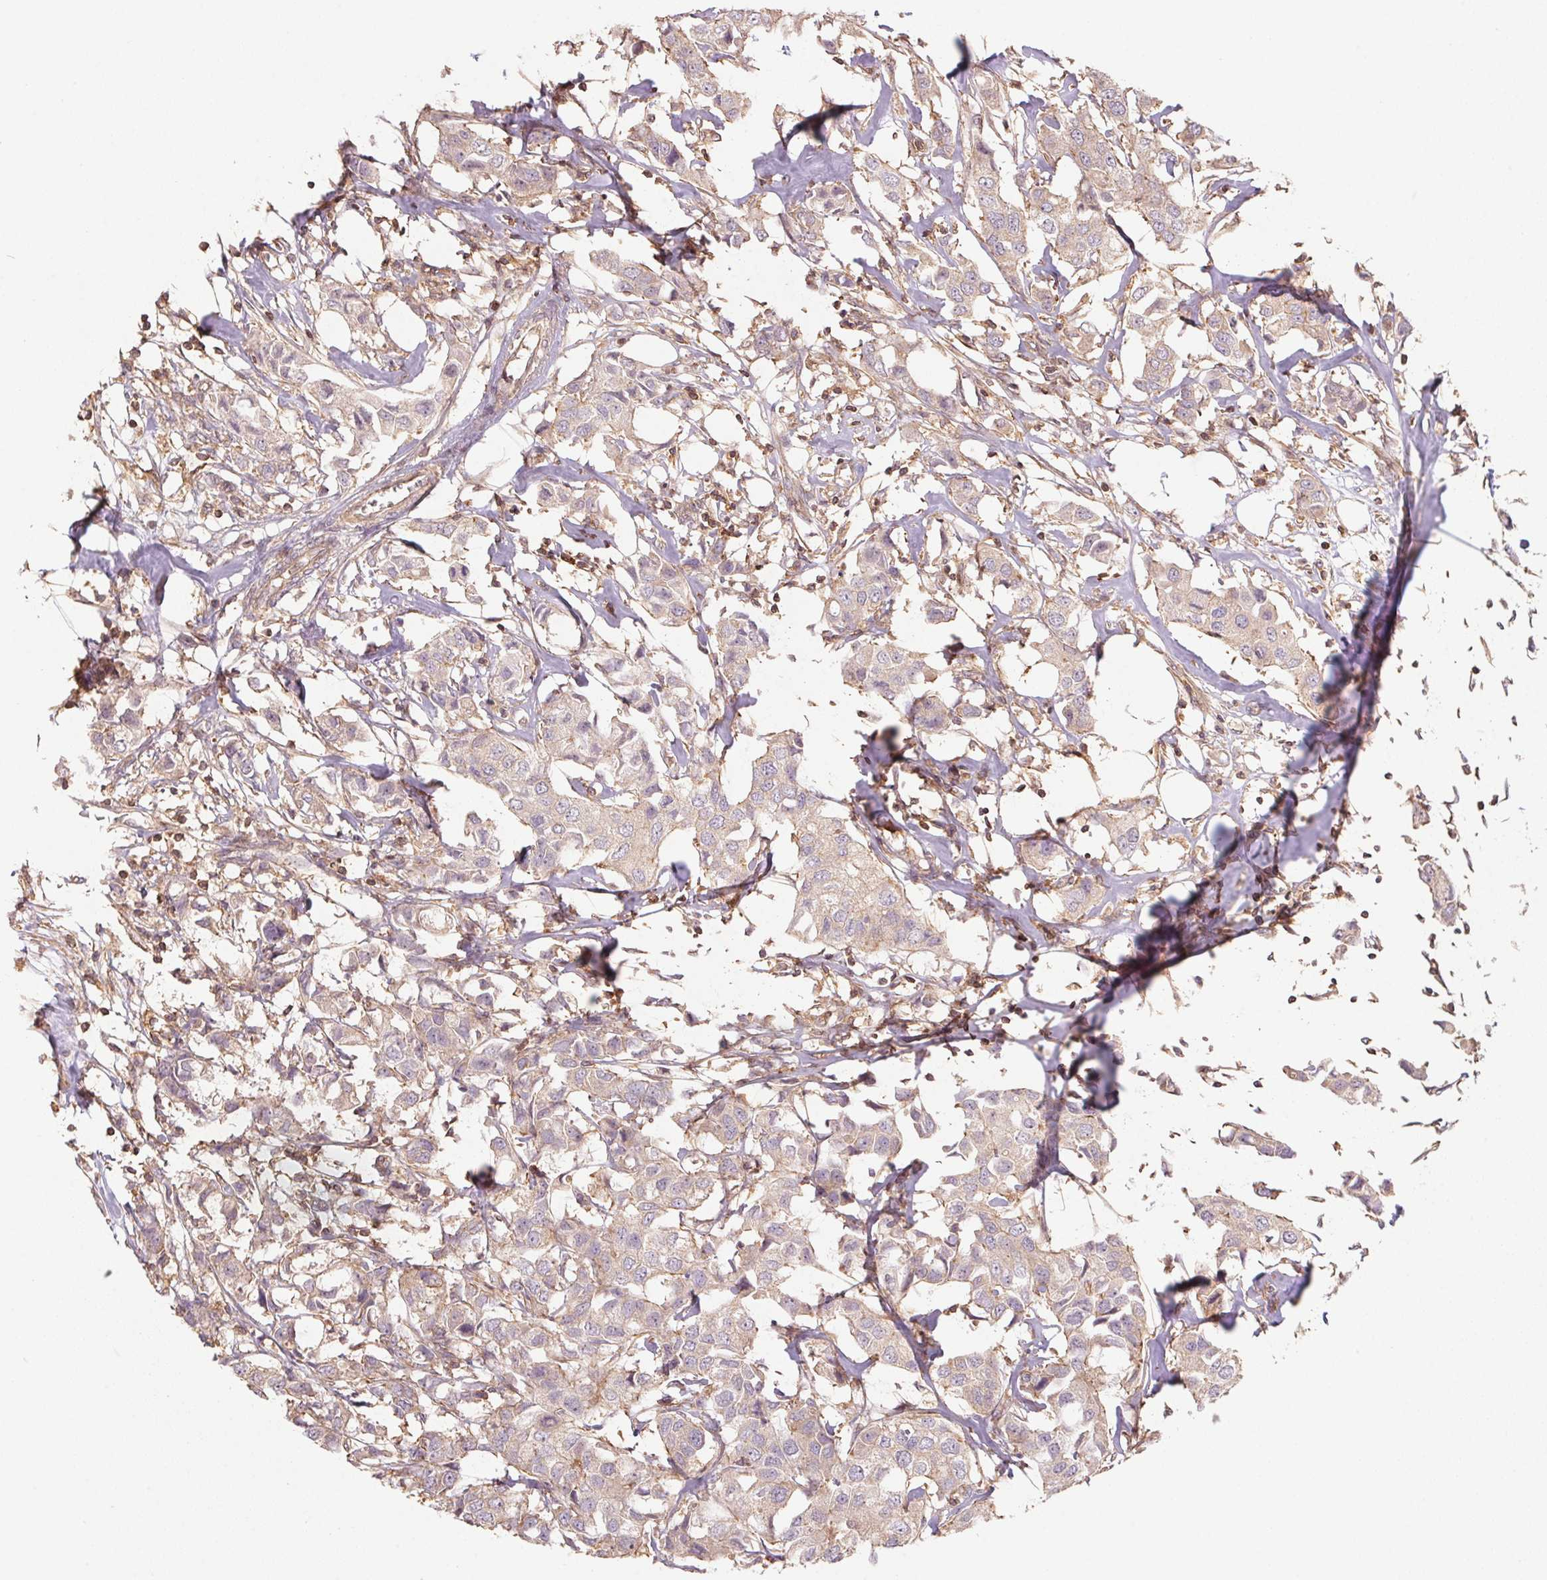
{"staining": {"intensity": "weak", "quantity": "25%-75%", "location": "cytoplasmic/membranous"}, "tissue": "breast cancer", "cell_type": "Tumor cells", "image_type": "cancer", "snomed": [{"axis": "morphology", "description": "Duct carcinoma"}, {"axis": "topography", "description": "Breast"}], "caption": "Weak cytoplasmic/membranous protein expression is seen in approximately 25%-75% of tumor cells in breast intraductal carcinoma.", "gene": "TUBA3D", "patient": {"sex": "female", "age": 80}}